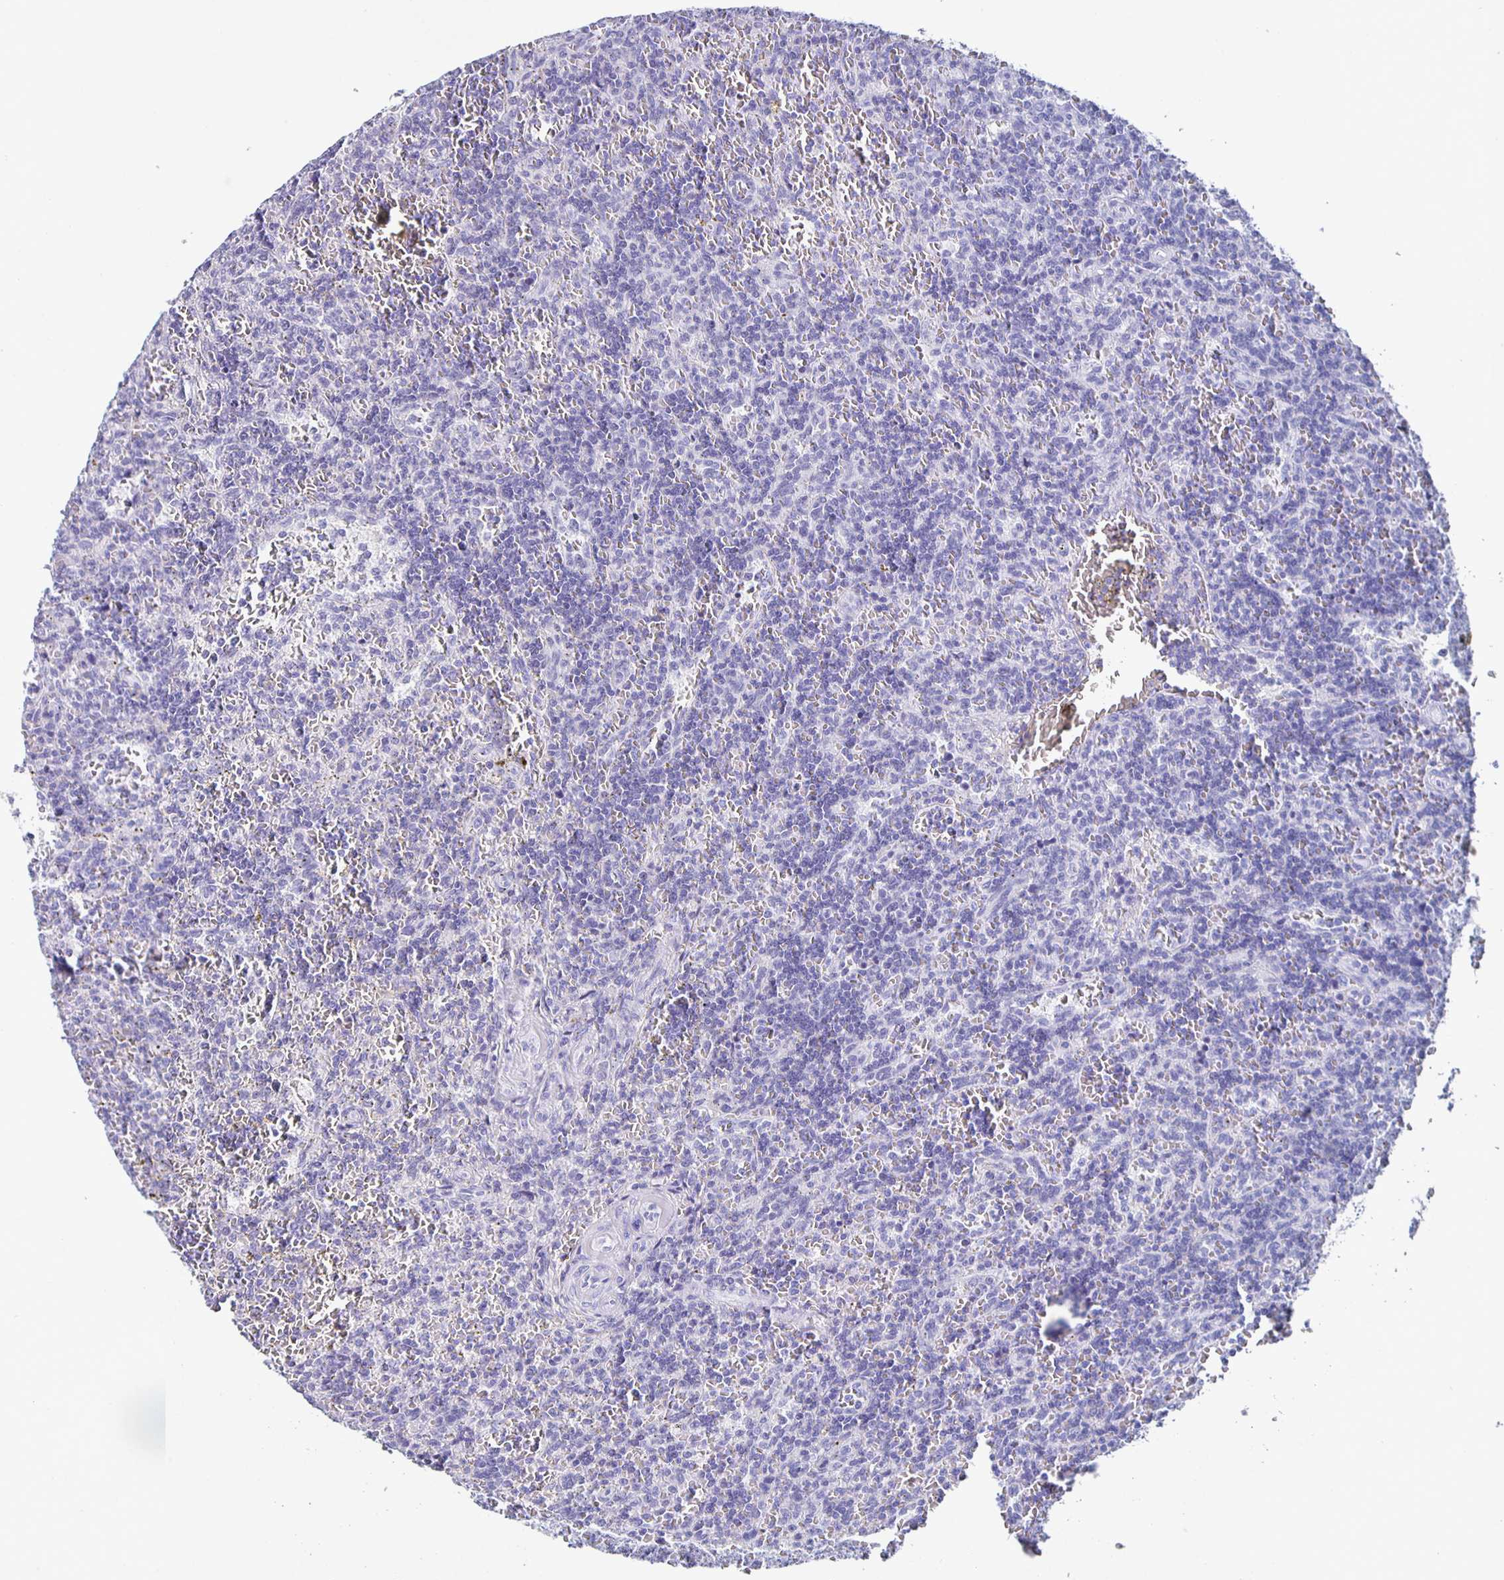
{"staining": {"intensity": "negative", "quantity": "none", "location": "none"}, "tissue": "lymphoma", "cell_type": "Tumor cells", "image_type": "cancer", "snomed": [{"axis": "morphology", "description": "Malignant lymphoma, non-Hodgkin's type, Low grade"}, {"axis": "topography", "description": "Spleen"}], "caption": "DAB immunohistochemical staining of malignant lymphoma, non-Hodgkin's type (low-grade) reveals no significant staining in tumor cells.", "gene": "FGA", "patient": {"sex": "male", "age": 73}}